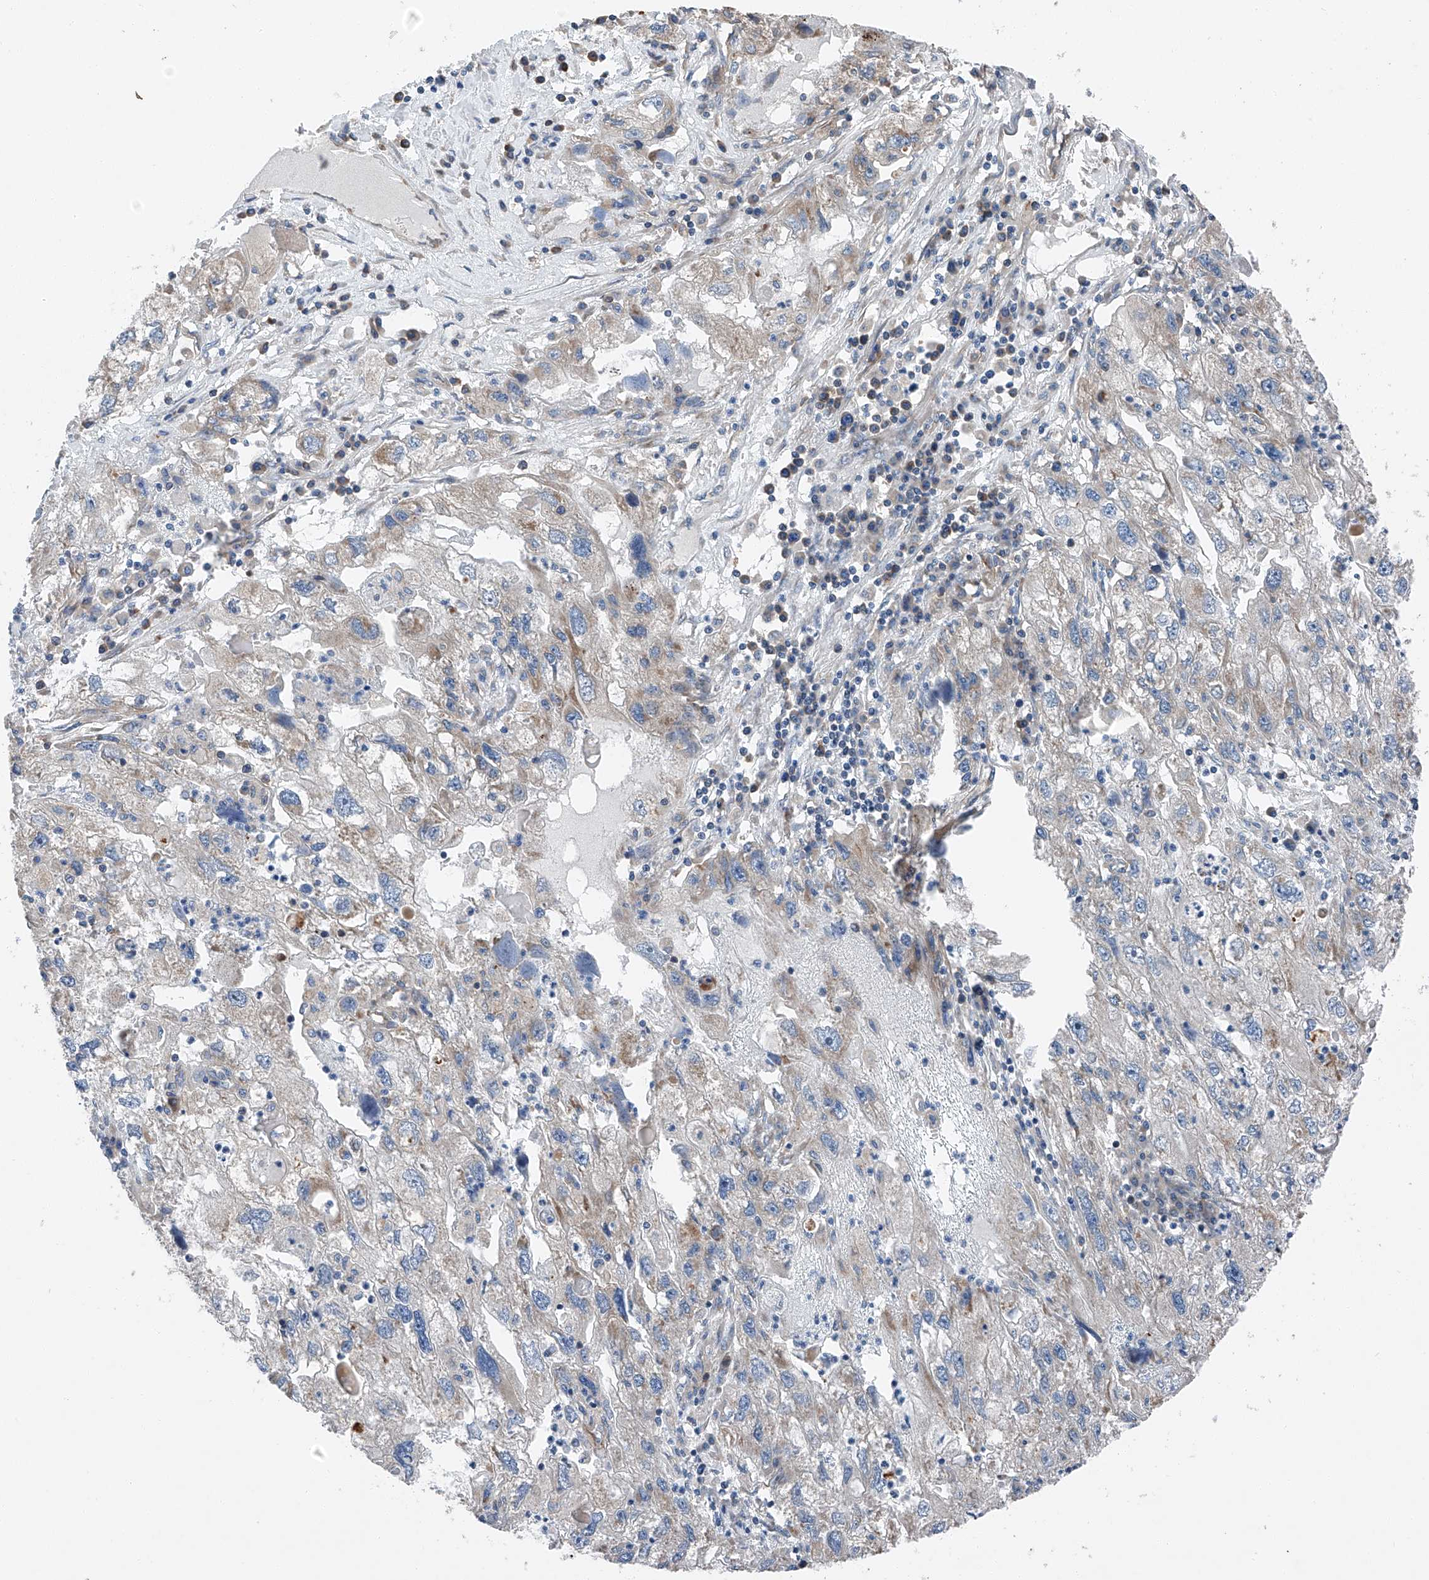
{"staining": {"intensity": "moderate", "quantity": "<25%", "location": "cytoplasmic/membranous"}, "tissue": "endometrial cancer", "cell_type": "Tumor cells", "image_type": "cancer", "snomed": [{"axis": "morphology", "description": "Adenocarcinoma, NOS"}, {"axis": "topography", "description": "Endometrium"}], "caption": "Endometrial cancer (adenocarcinoma) stained with DAB (3,3'-diaminobenzidine) IHC displays low levels of moderate cytoplasmic/membranous positivity in about <25% of tumor cells. Nuclei are stained in blue.", "gene": "ZC3H15", "patient": {"sex": "female", "age": 49}}